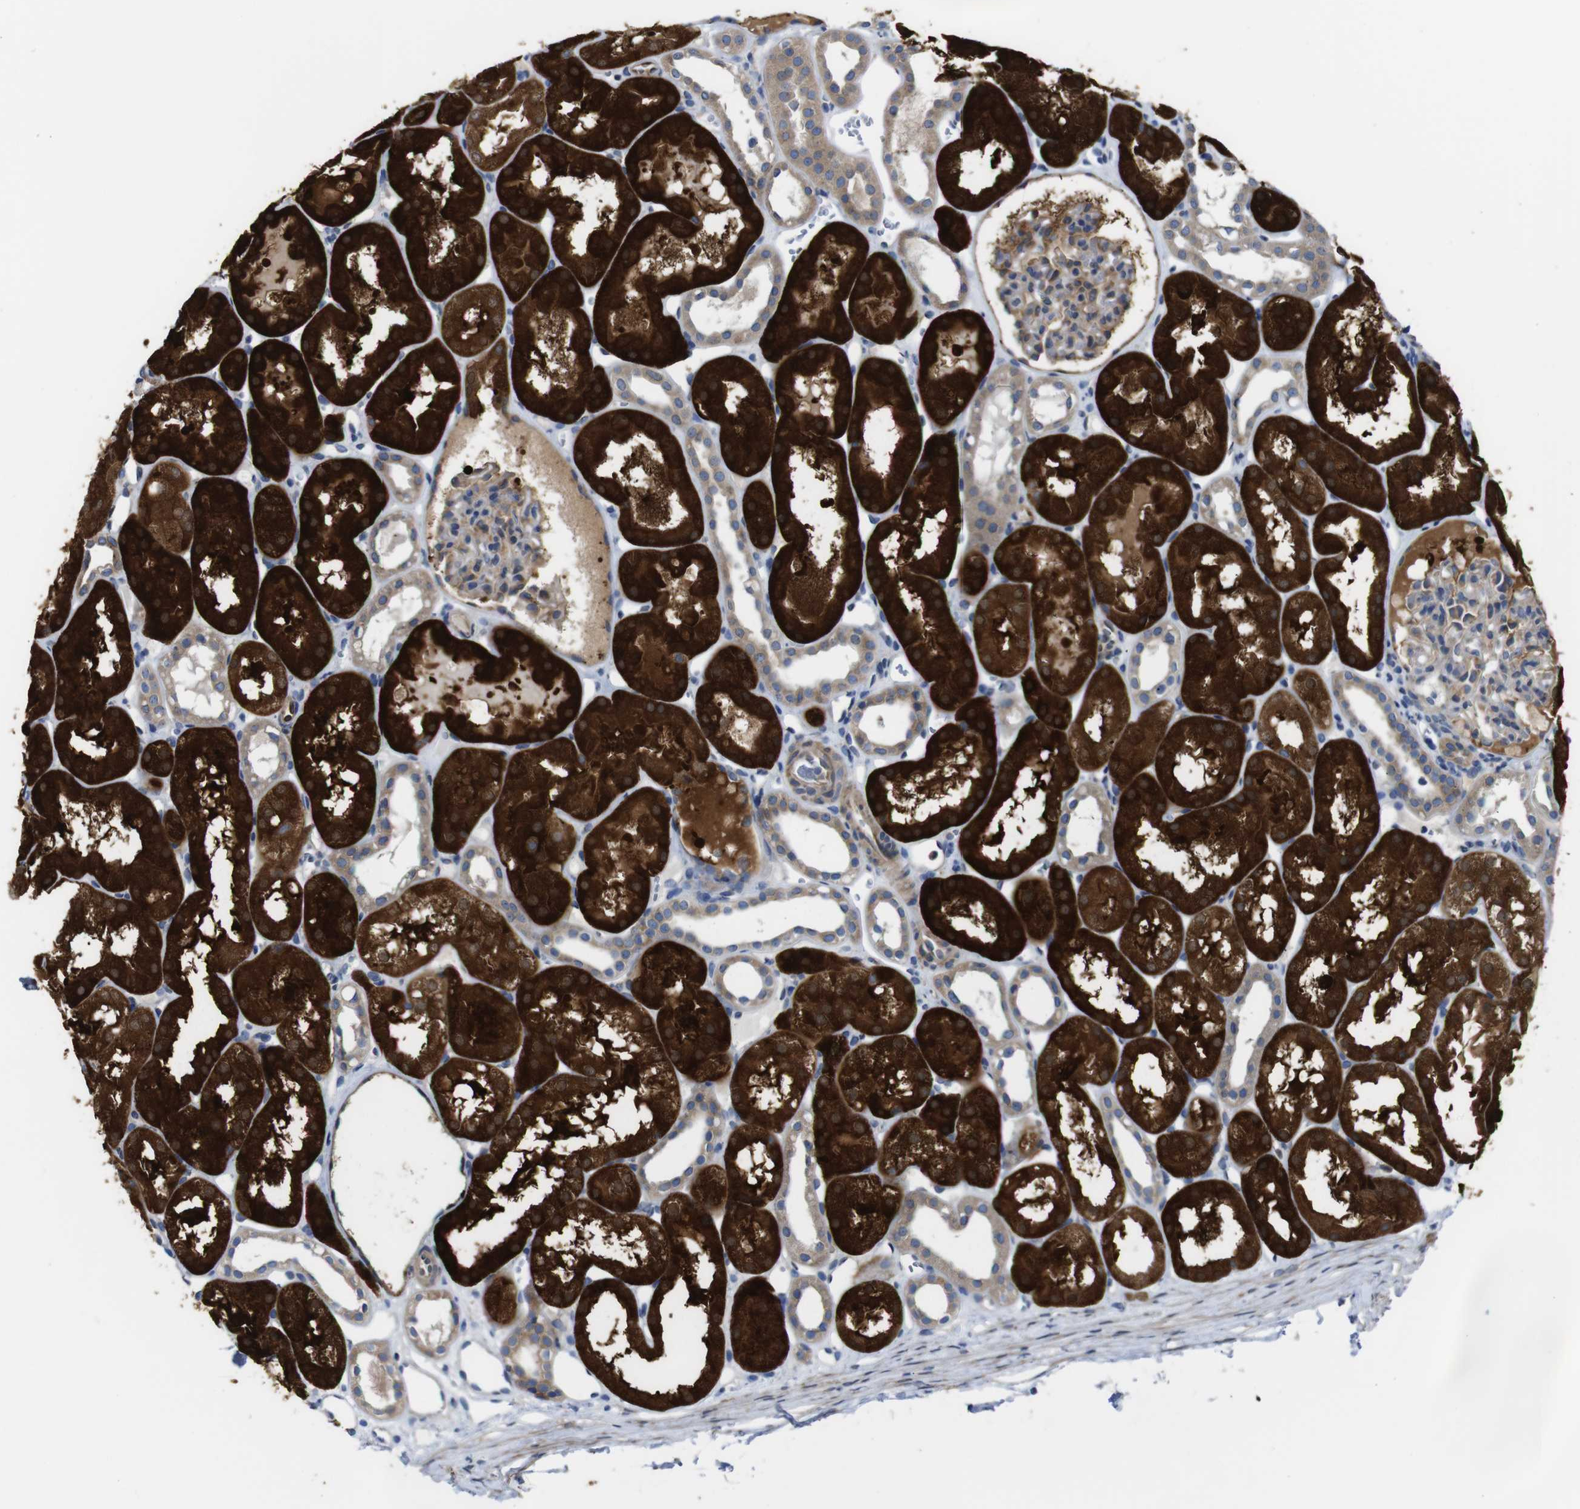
{"staining": {"intensity": "moderate", "quantity": "25%-75%", "location": "cytoplasmic/membranous"}, "tissue": "kidney", "cell_type": "Cells in glomeruli", "image_type": "normal", "snomed": [{"axis": "morphology", "description": "Normal tissue, NOS"}, {"axis": "topography", "description": "Kidney"}, {"axis": "topography", "description": "Urinary bladder"}], "caption": "About 25%-75% of cells in glomeruli in normal kidney demonstrate moderate cytoplasmic/membranous protein staining as visualized by brown immunohistochemical staining.", "gene": "DDRGK1", "patient": {"sex": "male", "age": 16}}